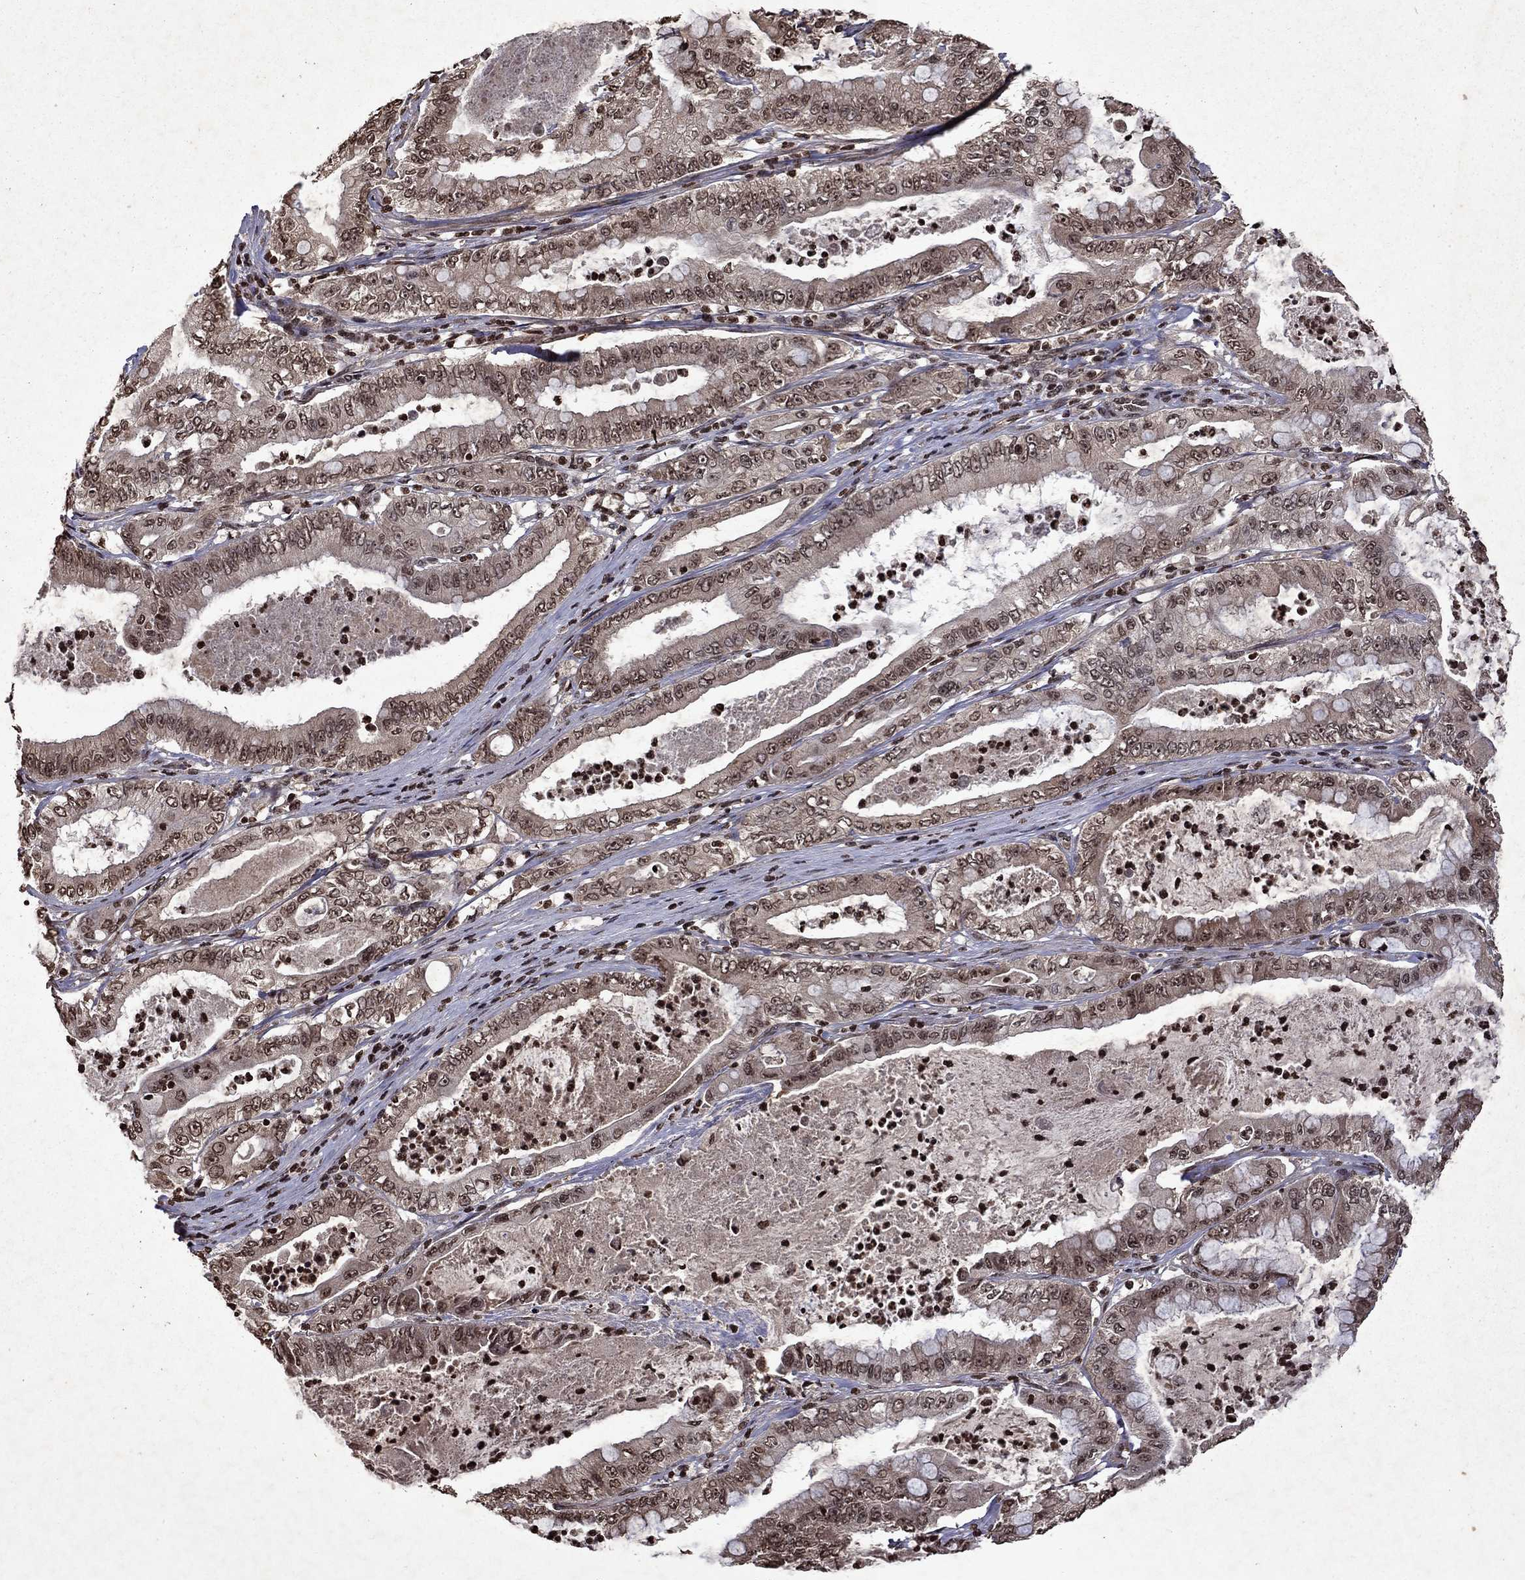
{"staining": {"intensity": "moderate", "quantity": "25%-75%", "location": "cytoplasmic/membranous,nuclear"}, "tissue": "pancreatic cancer", "cell_type": "Tumor cells", "image_type": "cancer", "snomed": [{"axis": "morphology", "description": "Adenocarcinoma, NOS"}, {"axis": "topography", "description": "Pancreas"}], "caption": "Pancreatic adenocarcinoma stained with DAB (3,3'-diaminobenzidine) immunohistochemistry (IHC) demonstrates medium levels of moderate cytoplasmic/membranous and nuclear positivity in approximately 25%-75% of tumor cells.", "gene": "PIN4", "patient": {"sex": "male", "age": 71}}